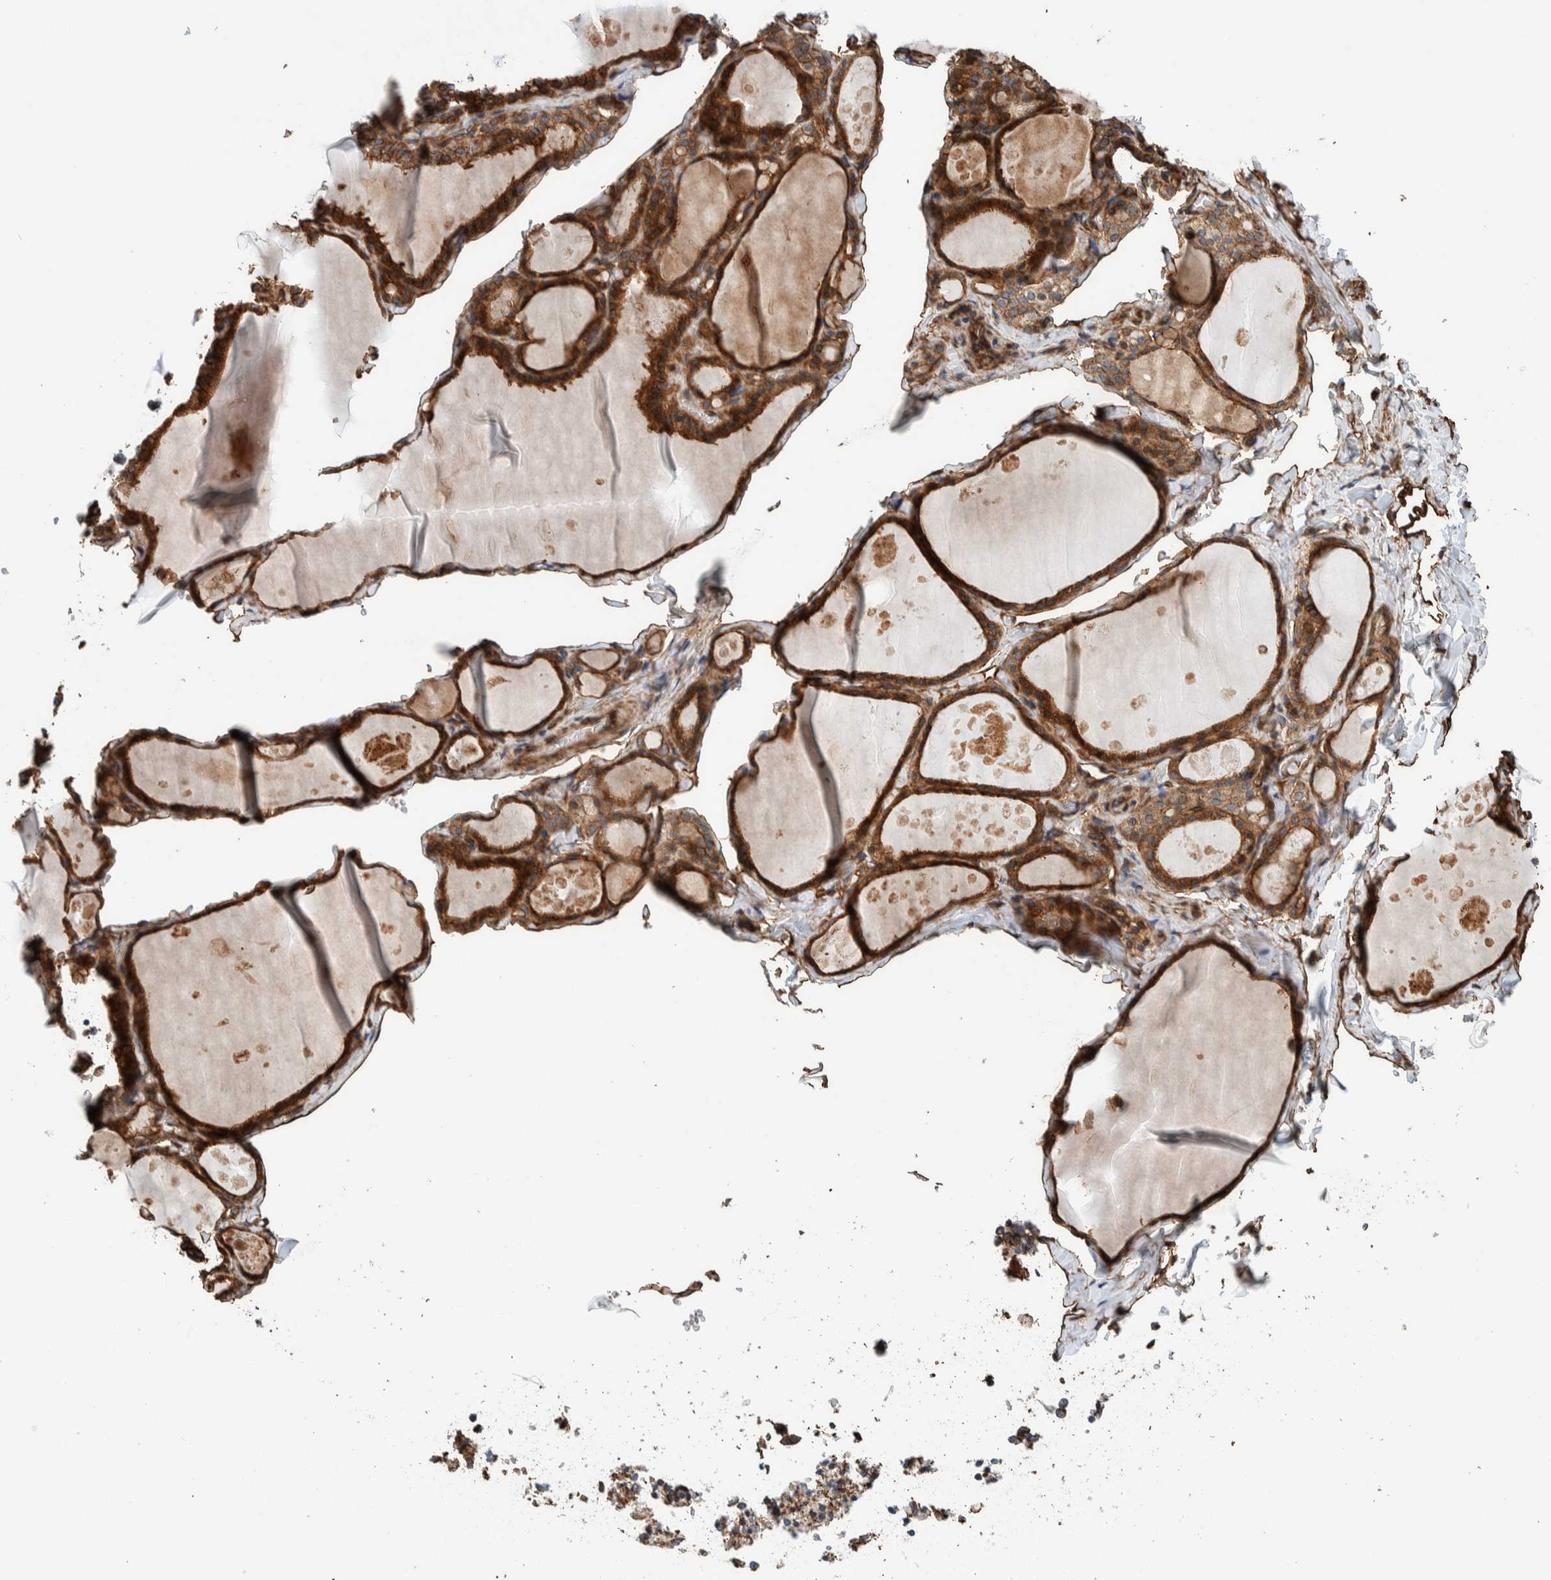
{"staining": {"intensity": "moderate", "quantity": ">75%", "location": "cytoplasmic/membranous"}, "tissue": "thyroid gland", "cell_type": "Glandular cells", "image_type": "normal", "snomed": [{"axis": "morphology", "description": "Normal tissue, NOS"}, {"axis": "topography", "description": "Thyroid gland"}], "caption": "High-magnification brightfield microscopy of normal thyroid gland stained with DAB (brown) and counterstained with hematoxylin (blue). glandular cells exhibit moderate cytoplasmic/membranous positivity is appreciated in about>75% of cells. Nuclei are stained in blue.", "gene": "PKD1L1", "patient": {"sex": "male", "age": 56}}